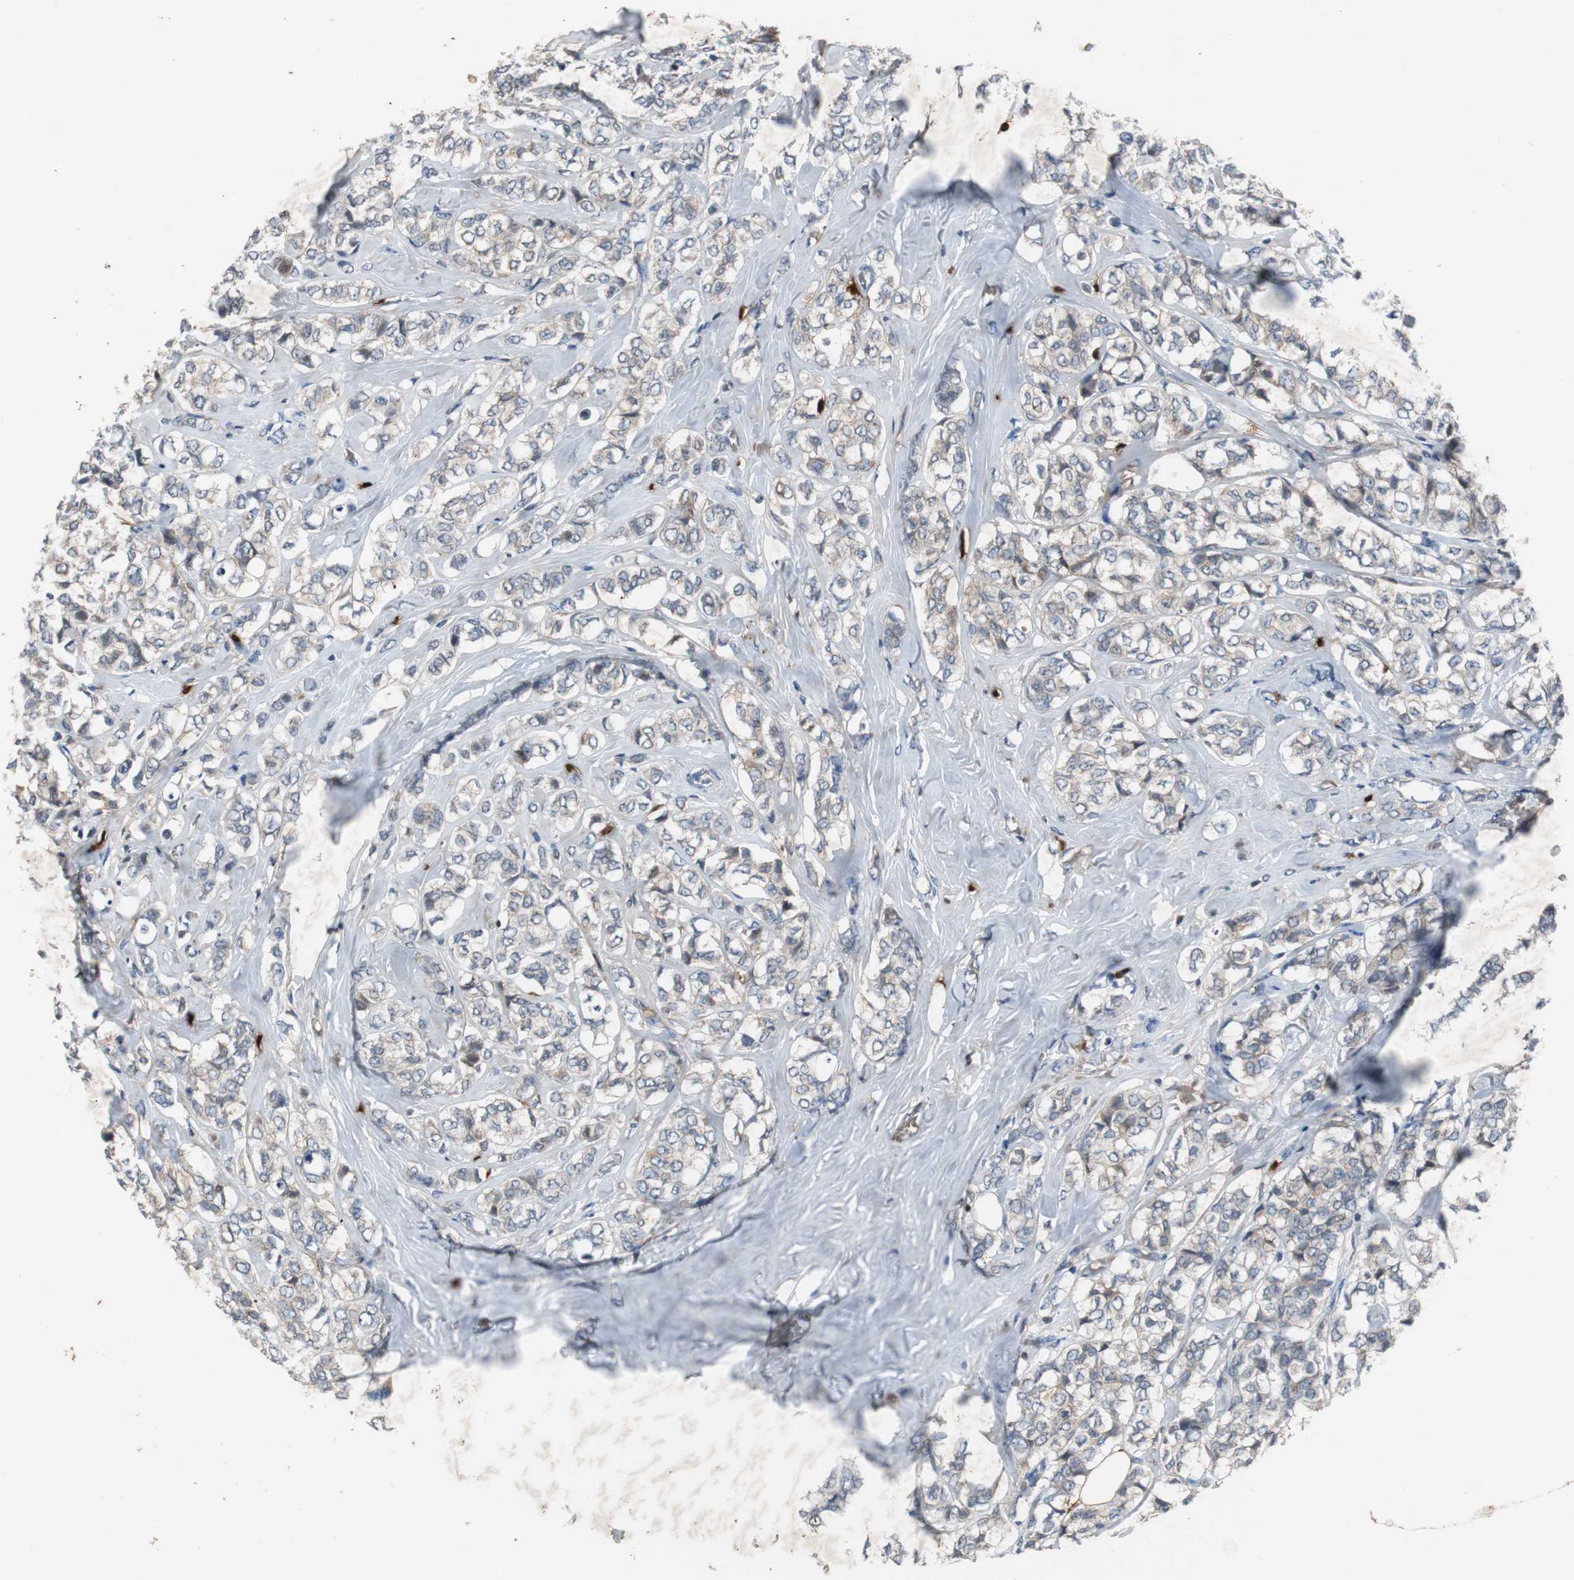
{"staining": {"intensity": "weak", "quantity": "25%-75%", "location": "cytoplasmic/membranous"}, "tissue": "breast cancer", "cell_type": "Tumor cells", "image_type": "cancer", "snomed": [{"axis": "morphology", "description": "Lobular carcinoma"}, {"axis": "topography", "description": "Breast"}], "caption": "Lobular carcinoma (breast) stained with immunohistochemistry demonstrates weak cytoplasmic/membranous expression in about 25%-75% of tumor cells. (brown staining indicates protein expression, while blue staining denotes nuclei).", "gene": "CALB2", "patient": {"sex": "female", "age": 60}}